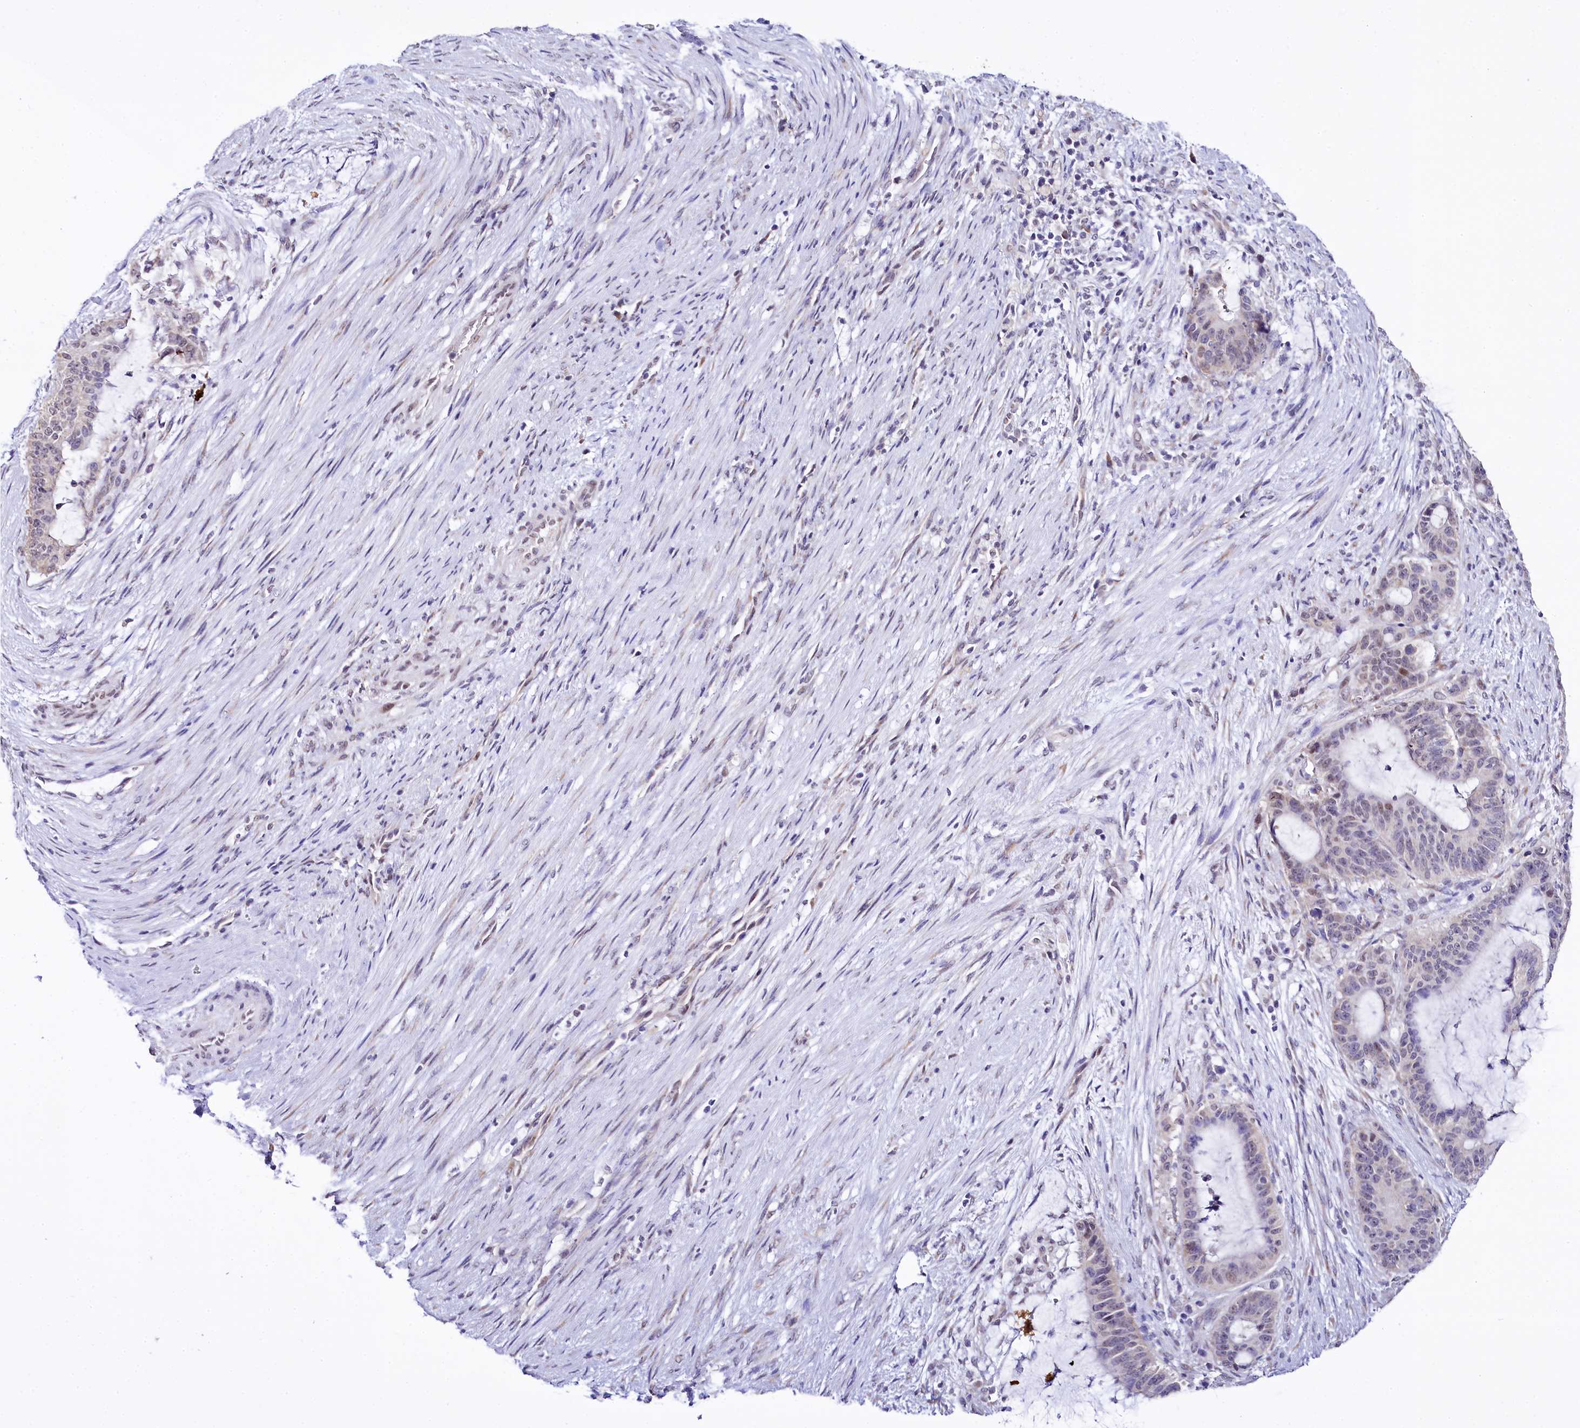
{"staining": {"intensity": "weak", "quantity": "<25%", "location": "nuclear"}, "tissue": "liver cancer", "cell_type": "Tumor cells", "image_type": "cancer", "snomed": [{"axis": "morphology", "description": "Normal tissue, NOS"}, {"axis": "morphology", "description": "Cholangiocarcinoma"}, {"axis": "topography", "description": "Liver"}, {"axis": "topography", "description": "Peripheral nerve tissue"}], "caption": "The histopathology image displays no significant positivity in tumor cells of cholangiocarcinoma (liver).", "gene": "SPATS2", "patient": {"sex": "female", "age": 73}}